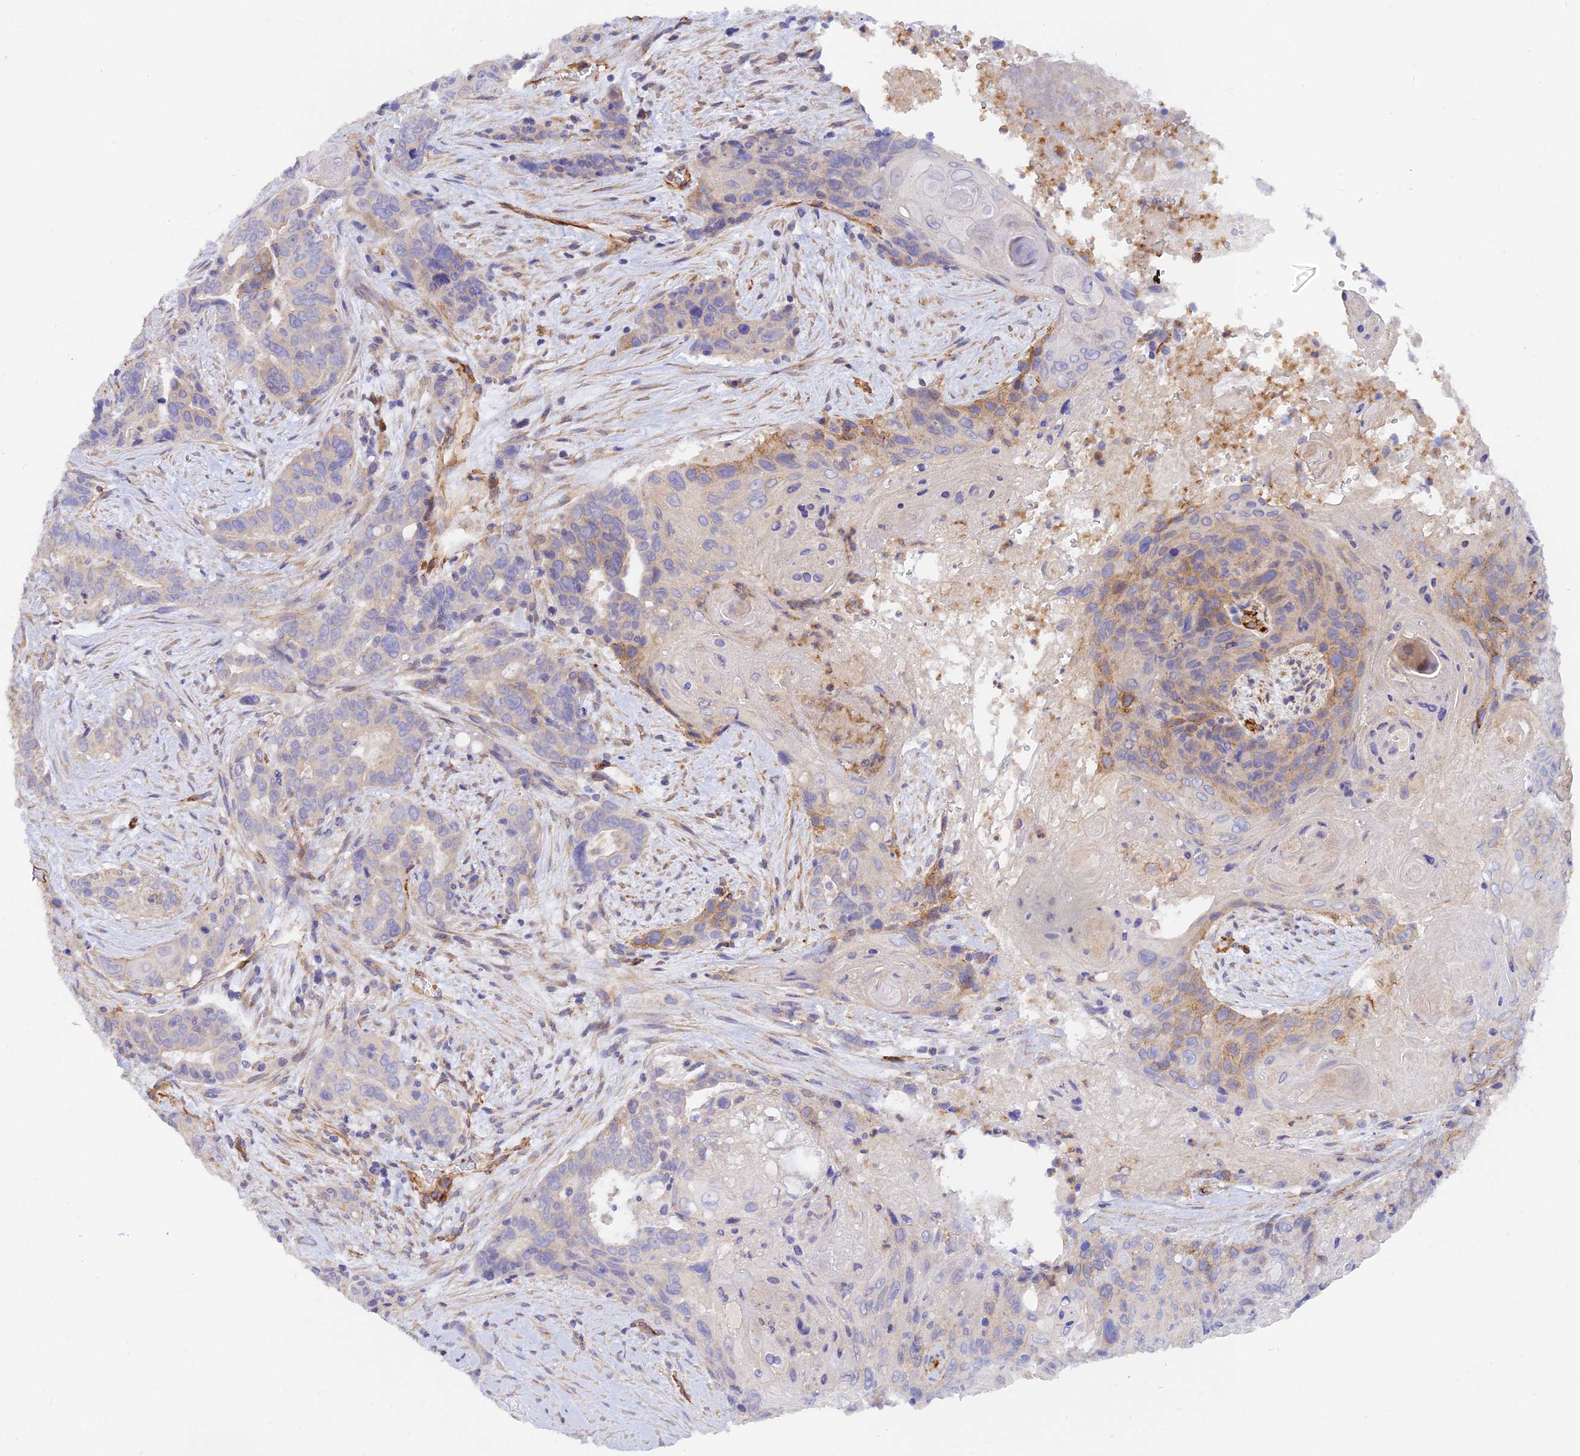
{"staining": {"intensity": "moderate", "quantity": "<25%", "location": "cytoplasmic/membranous"}, "tissue": "pancreatic cancer", "cell_type": "Tumor cells", "image_type": "cancer", "snomed": [{"axis": "morphology", "description": "Adenocarcinoma, NOS"}, {"axis": "topography", "description": "Pancreas"}], "caption": "The photomicrograph shows a brown stain indicating the presence of a protein in the cytoplasmic/membranous of tumor cells in pancreatic cancer (adenocarcinoma).", "gene": "MYO9A", "patient": {"sex": "male", "age": 80}}